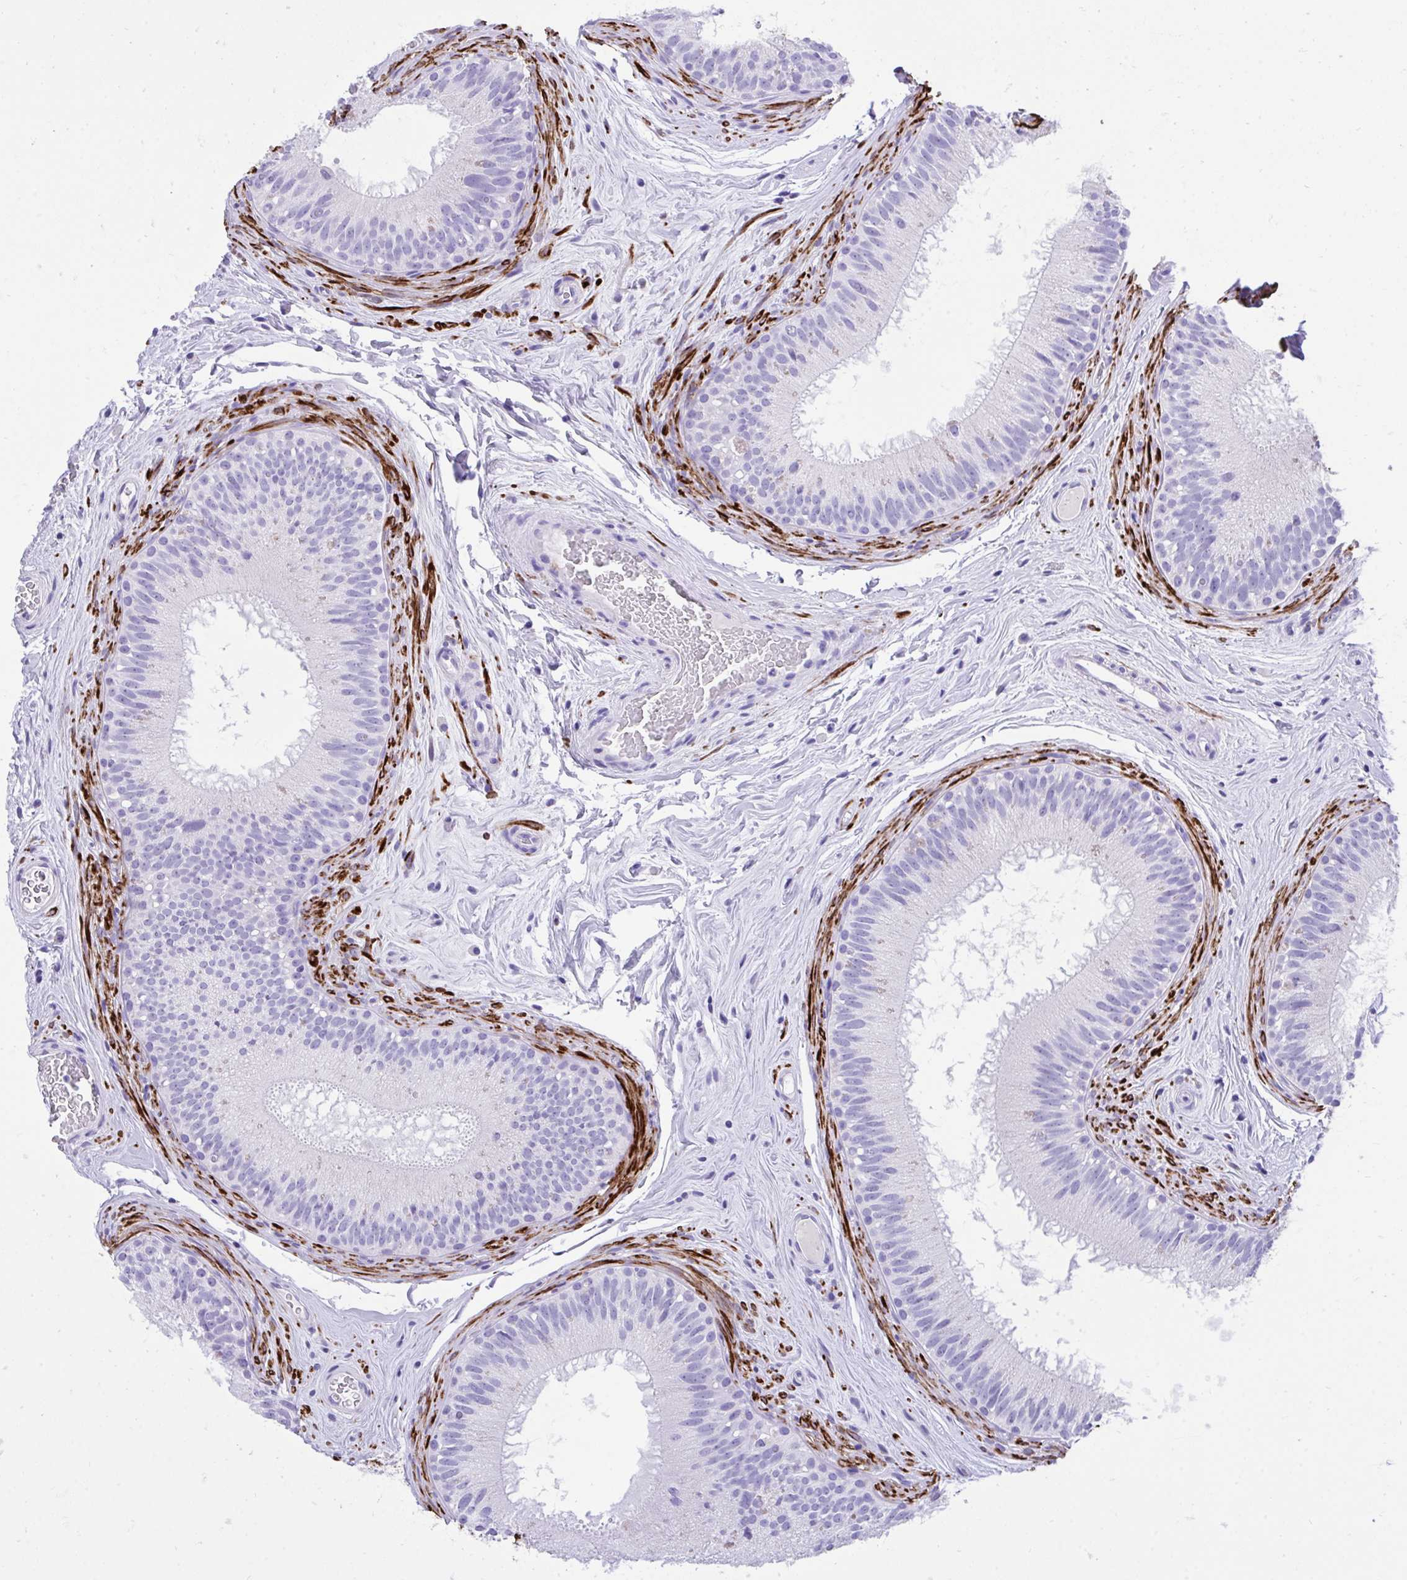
{"staining": {"intensity": "negative", "quantity": "none", "location": "none"}, "tissue": "epididymis", "cell_type": "Glandular cells", "image_type": "normal", "snomed": [{"axis": "morphology", "description": "Normal tissue, NOS"}, {"axis": "topography", "description": "Epididymis"}], "caption": "The micrograph displays no staining of glandular cells in unremarkable epididymis. (DAB (3,3'-diaminobenzidine) immunohistochemistry visualized using brightfield microscopy, high magnification).", "gene": "KCNN4", "patient": {"sex": "male", "age": 44}}